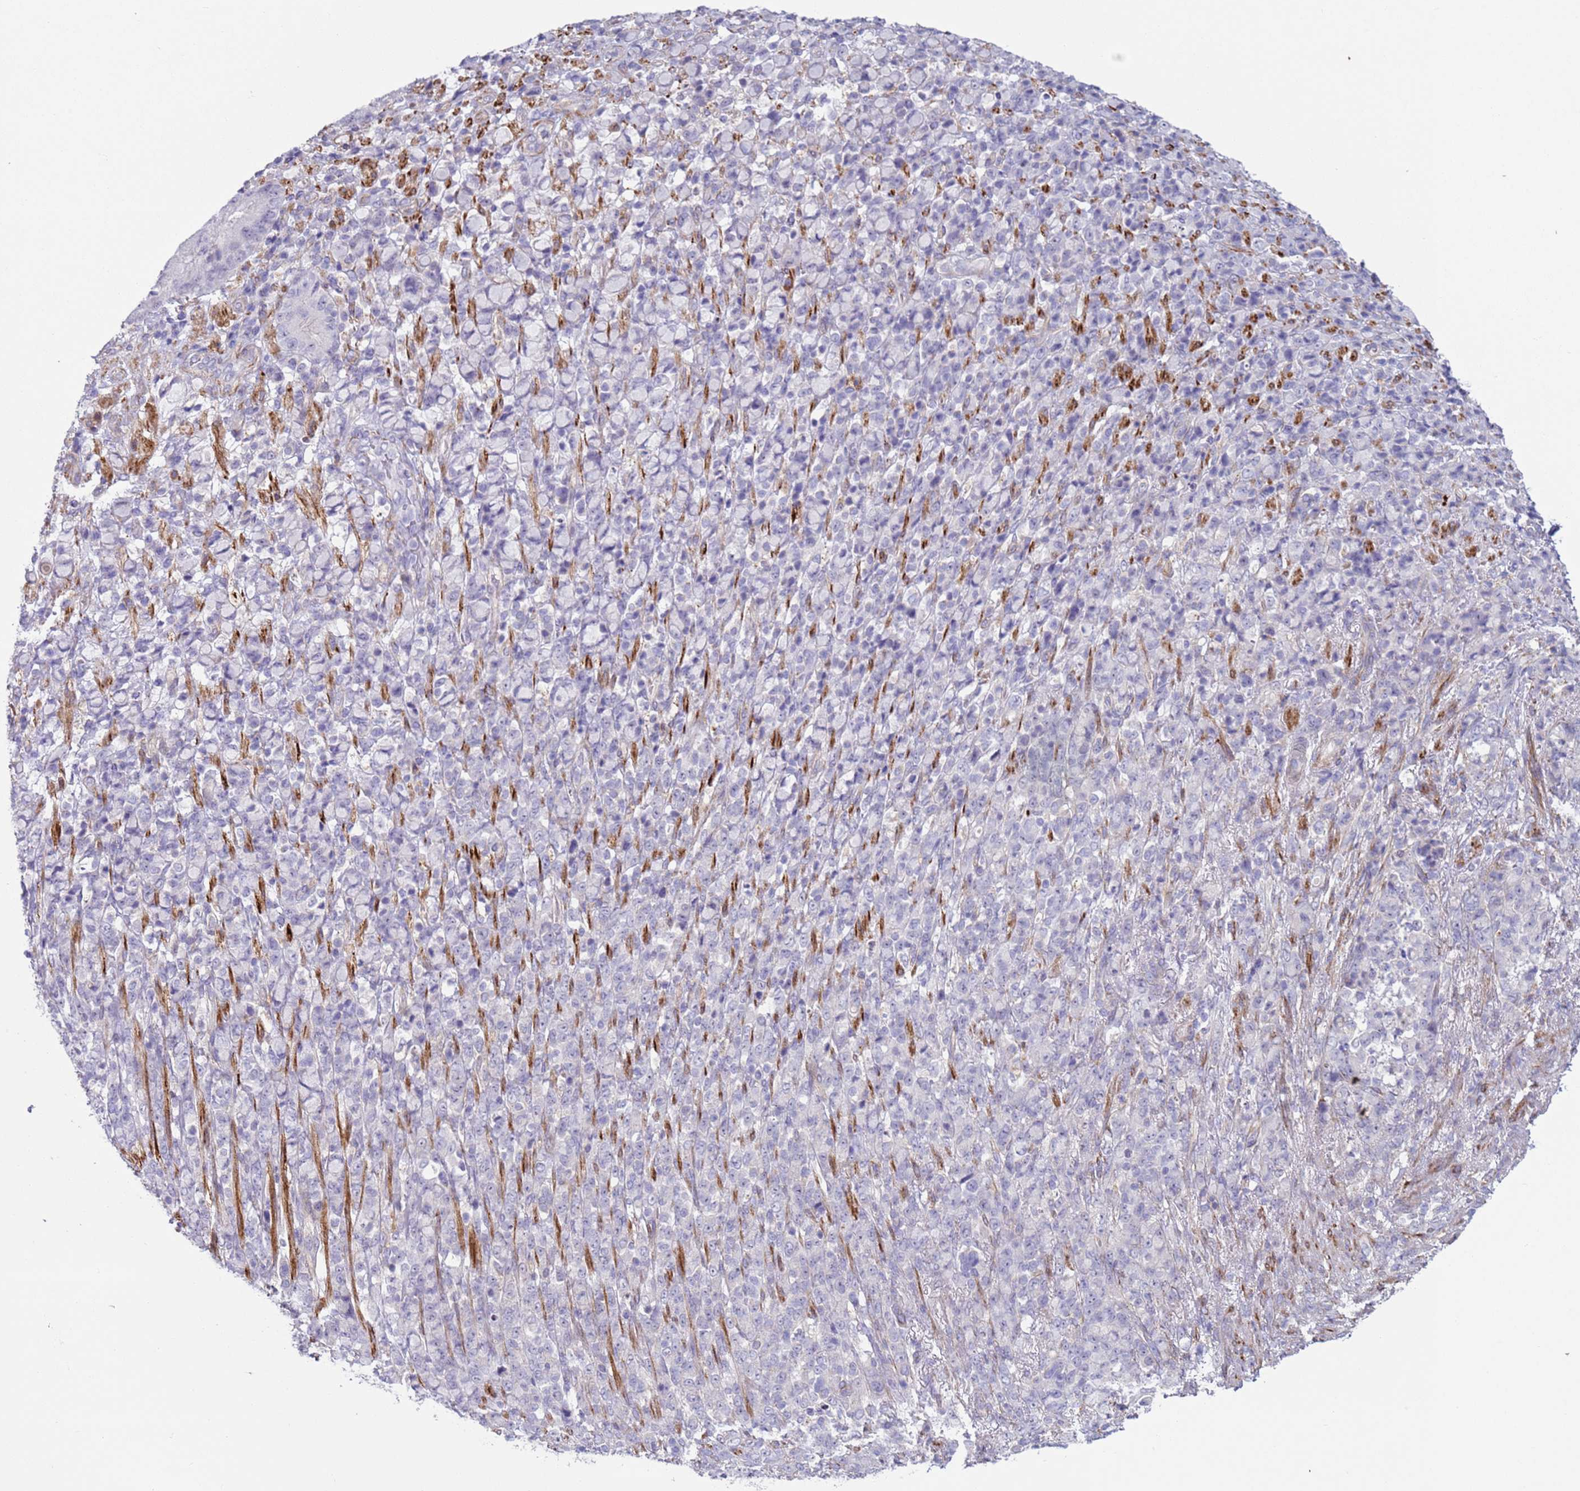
{"staining": {"intensity": "negative", "quantity": "none", "location": "none"}, "tissue": "stomach cancer", "cell_type": "Tumor cells", "image_type": "cancer", "snomed": [{"axis": "morphology", "description": "Normal tissue, NOS"}, {"axis": "morphology", "description": "Adenocarcinoma, NOS"}, {"axis": "topography", "description": "Stomach"}], "caption": "Stomach cancer (adenocarcinoma) stained for a protein using immunohistochemistry reveals no positivity tumor cells.", "gene": "HEATR1", "patient": {"sex": "female", "age": 79}}